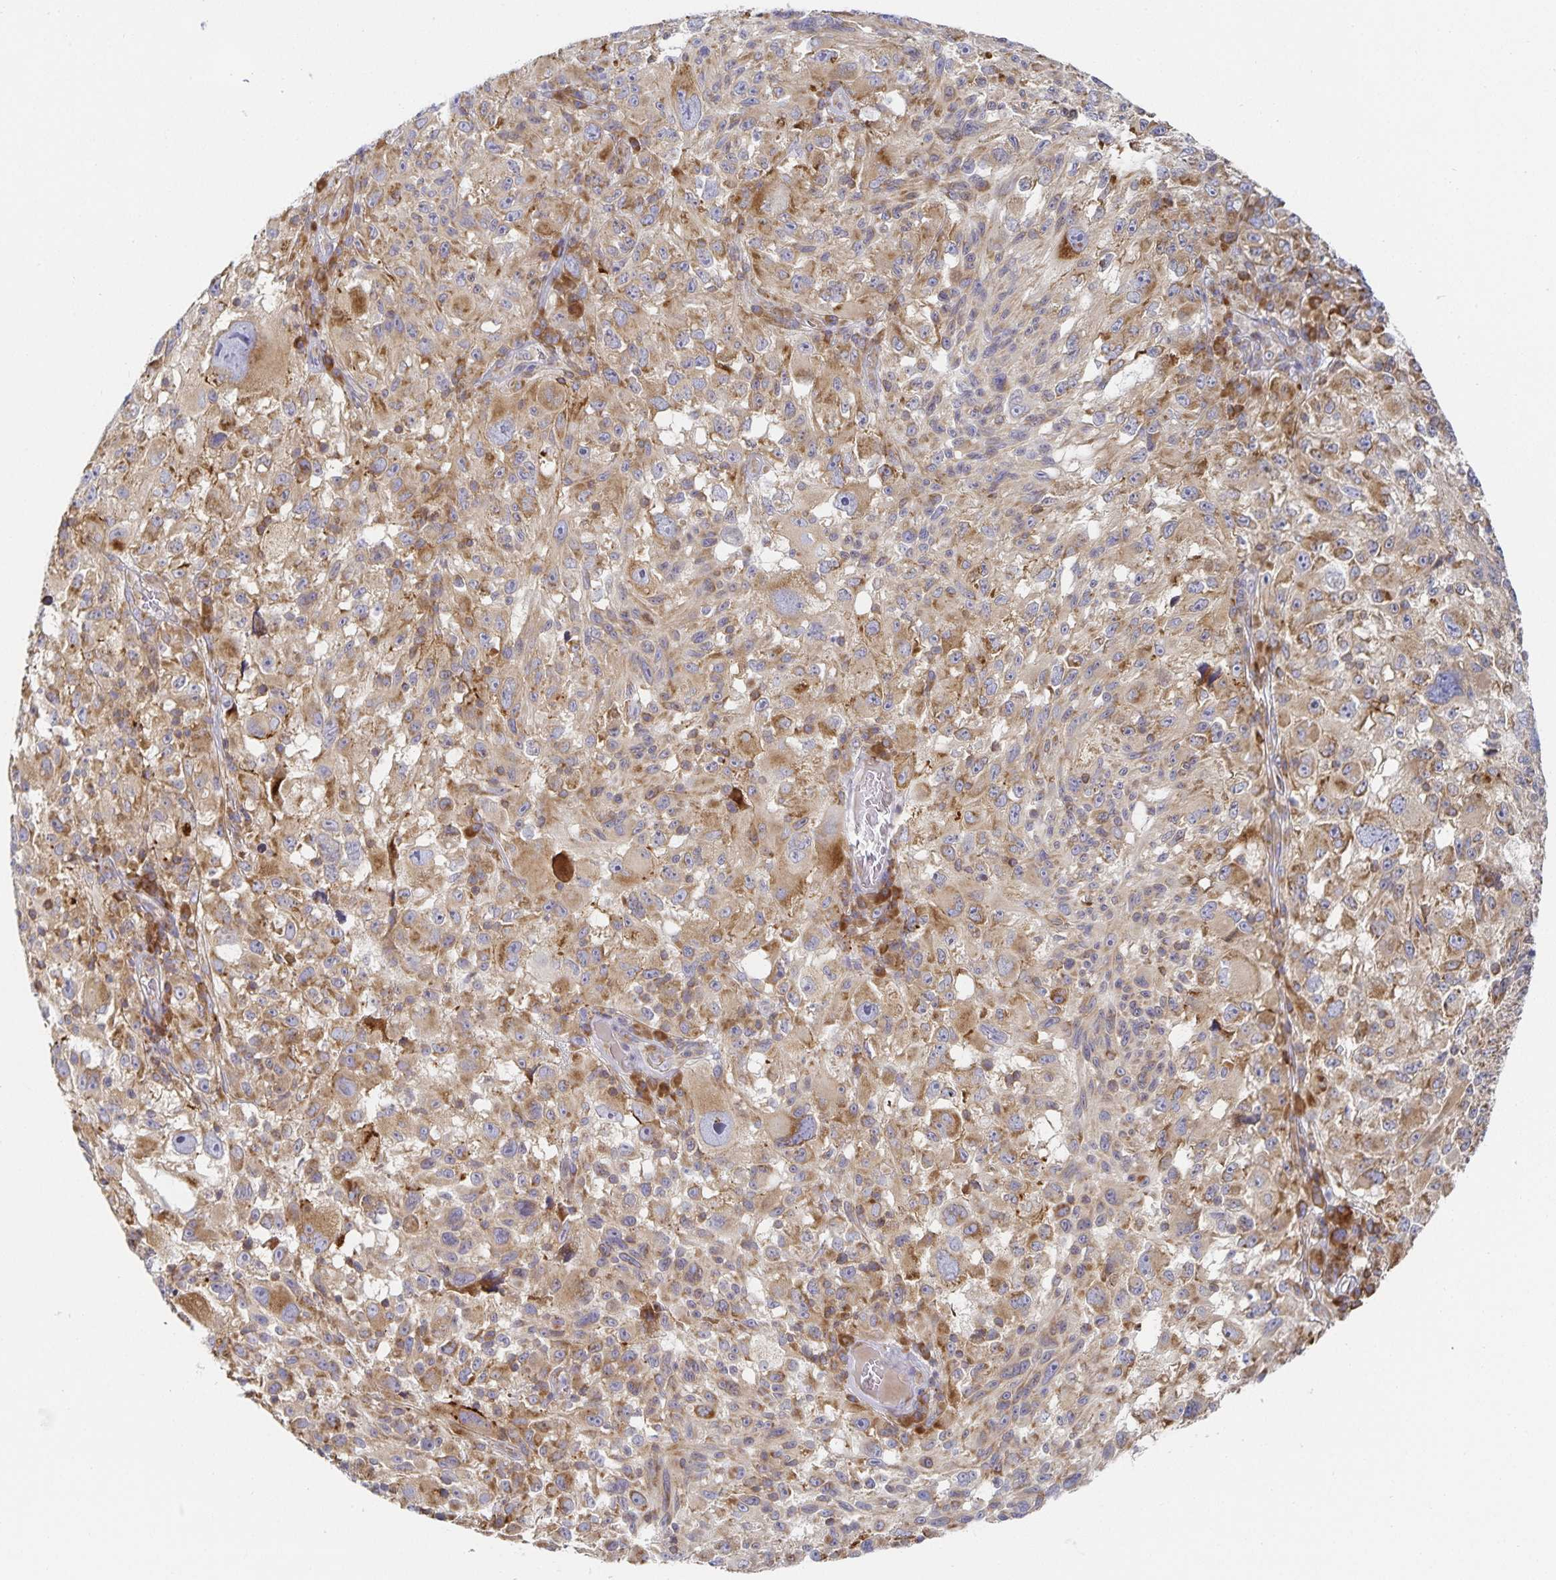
{"staining": {"intensity": "moderate", "quantity": ">75%", "location": "cytoplasmic/membranous"}, "tissue": "melanoma", "cell_type": "Tumor cells", "image_type": "cancer", "snomed": [{"axis": "morphology", "description": "Malignant melanoma, NOS"}, {"axis": "topography", "description": "Skin"}], "caption": "The immunohistochemical stain highlights moderate cytoplasmic/membranous staining in tumor cells of malignant melanoma tissue. (brown staining indicates protein expression, while blue staining denotes nuclei).", "gene": "NOMO1", "patient": {"sex": "female", "age": 71}}